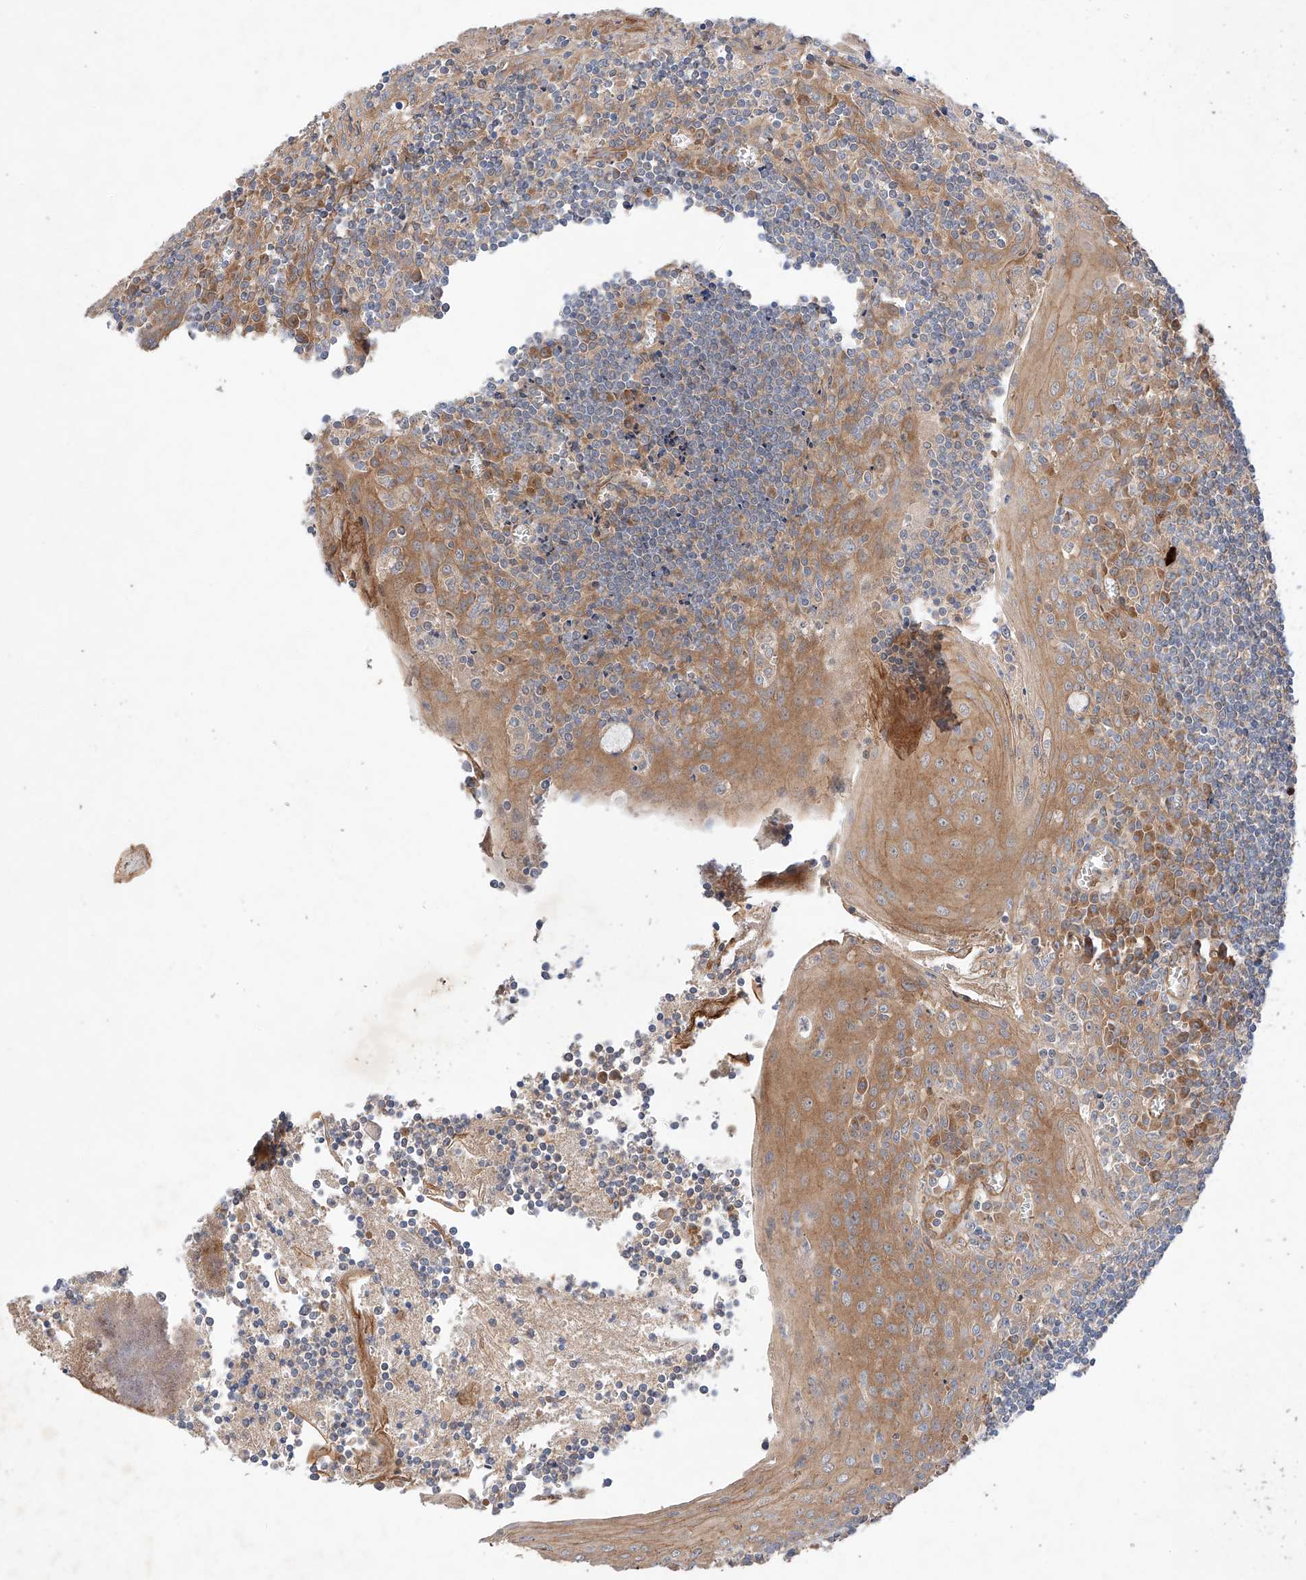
{"staining": {"intensity": "negative", "quantity": "none", "location": "none"}, "tissue": "tonsil", "cell_type": "Germinal center cells", "image_type": "normal", "snomed": [{"axis": "morphology", "description": "Normal tissue, NOS"}, {"axis": "topography", "description": "Tonsil"}], "caption": "High magnification brightfield microscopy of unremarkable tonsil stained with DAB (3,3'-diaminobenzidine) (brown) and counterstained with hematoxylin (blue): germinal center cells show no significant expression.", "gene": "RAB23", "patient": {"sex": "male", "age": 27}}